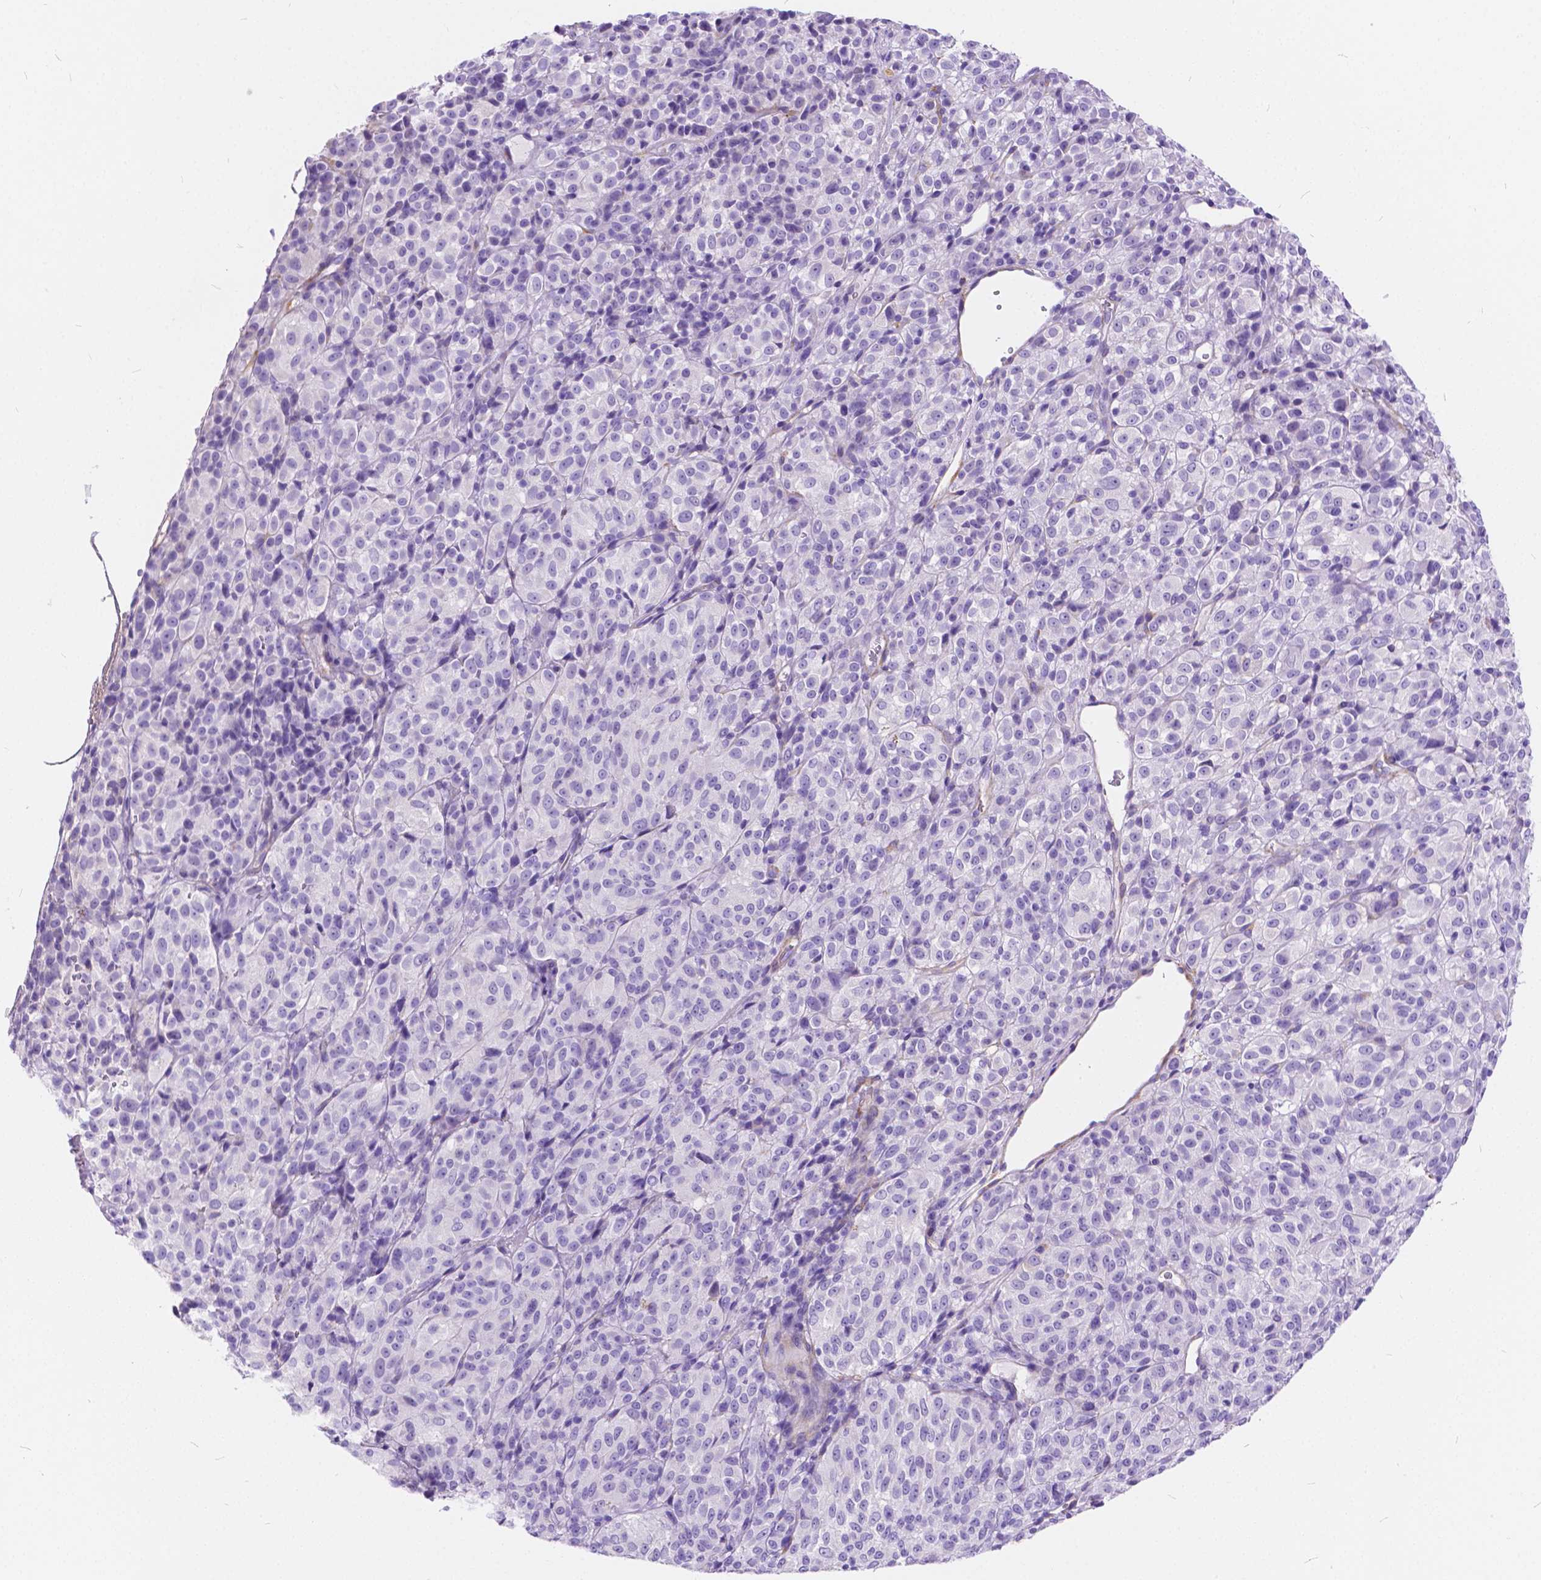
{"staining": {"intensity": "negative", "quantity": "none", "location": "none"}, "tissue": "melanoma", "cell_type": "Tumor cells", "image_type": "cancer", "snomed": [{"axis": "morphology", "description": "Malignant melanoma, Metastatic site"}, {"axis": "topography", "description": "Brain"}], "caption": "Tumor cells are negative for protein expression in human malignant melanoma (metastatic site). Brightfield microscopy of immunohistochemistry (IHC) stained with DAB (3,3'-diaminobenzidine) (brown) and hematoxylin (blue), captured at high magnification.", "gene": "CHRM1", "patient": {"sex": "female", "age": 56}}